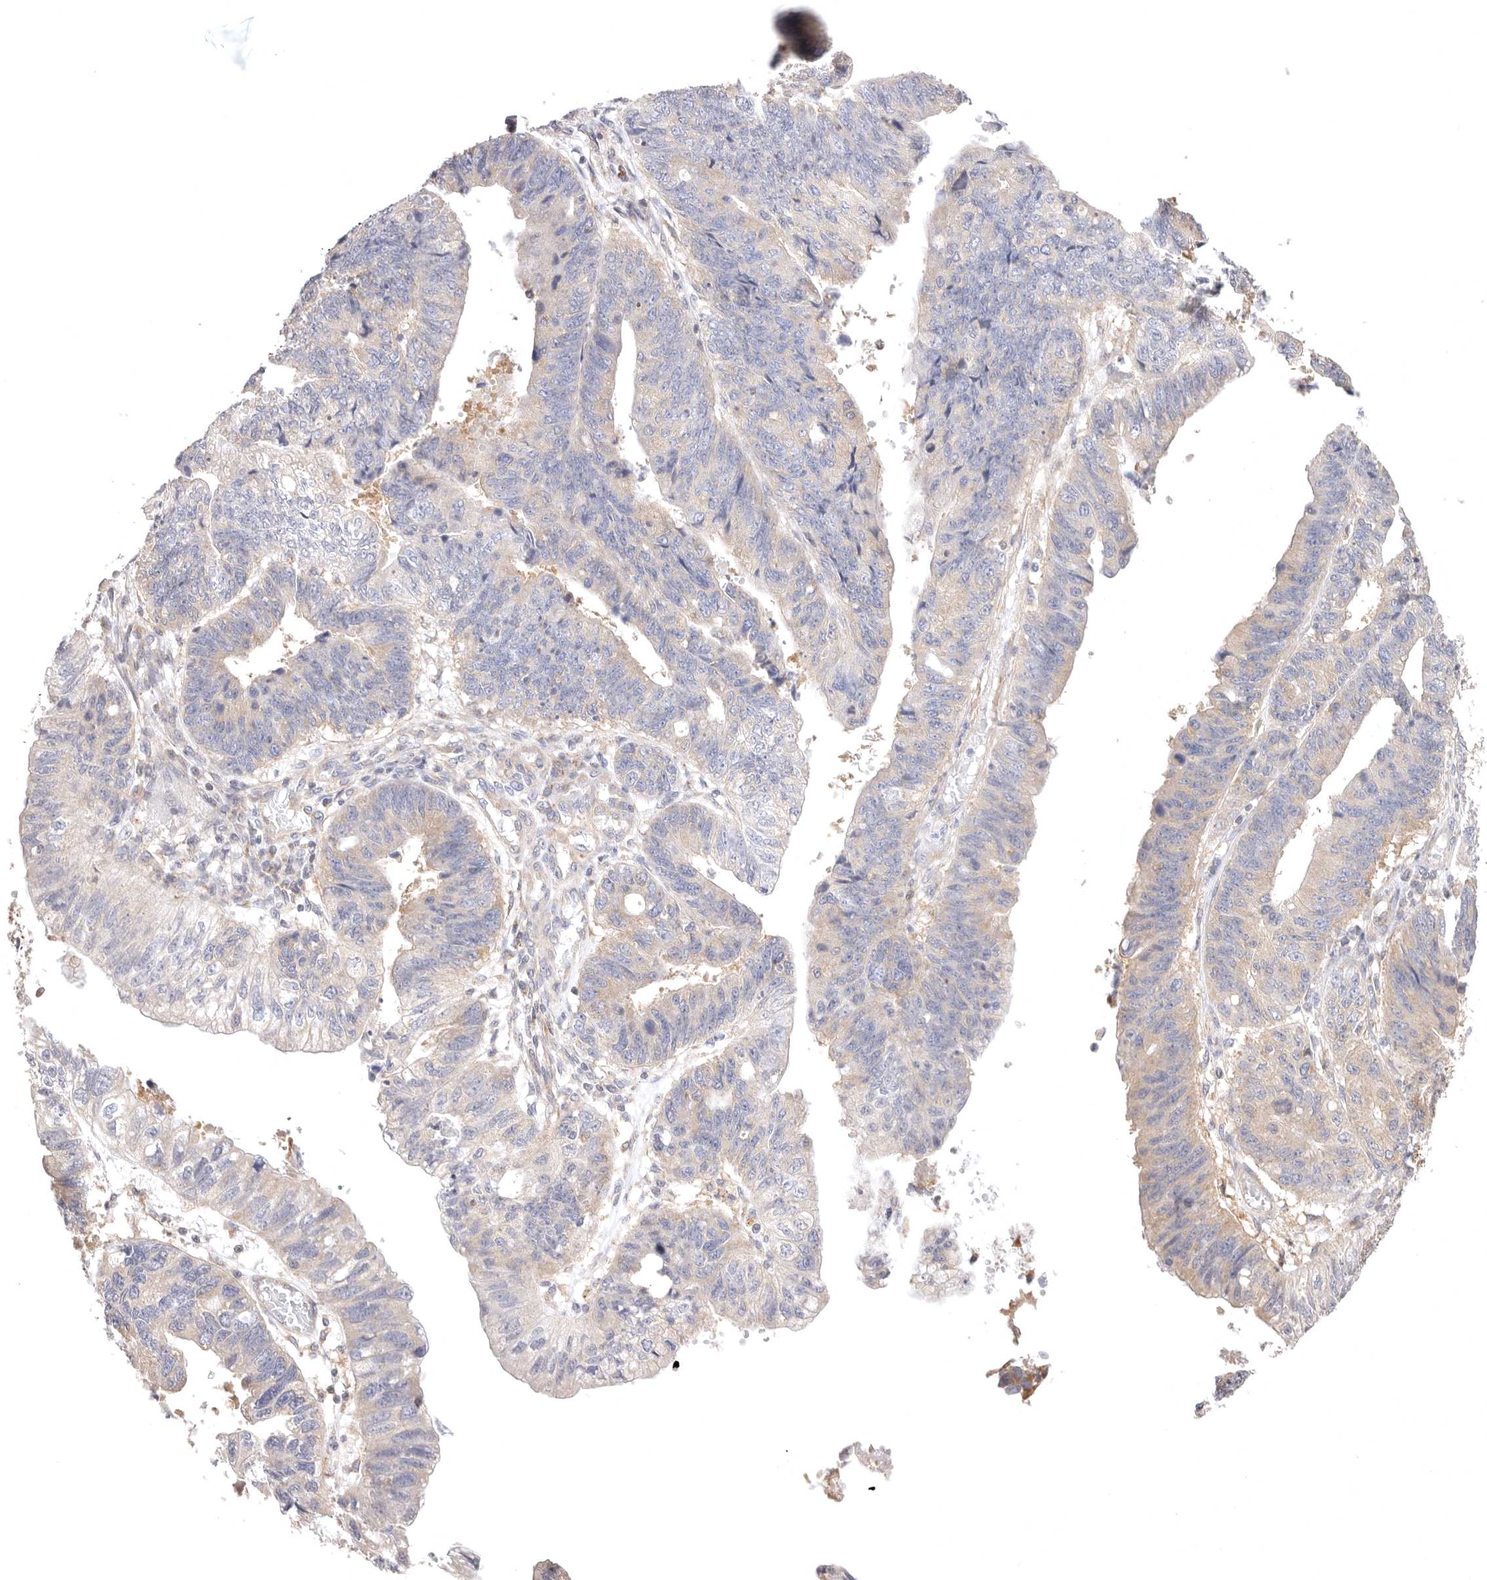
{"staining": {"intensity": "weak", "quantity": "<25%", "location": "cytoplasmic/membranous"}, "tissue": "stomach cancer", "cell_type": "Tumor cells", "image_type": "cancer", "snomed": [{"axis": "morphology", "description": "Adenocarcinoma, NOS"}, {"axis": "topography", "description": "Stomach"}], "caption": "IHC micrograph of human stomach cancer (adenocarcinoma) stained for a protein (brown), which demonstrates no staining in tumor cells.", "gene": "KCMF1", "patient": {"sex": "male", "age": 59}}